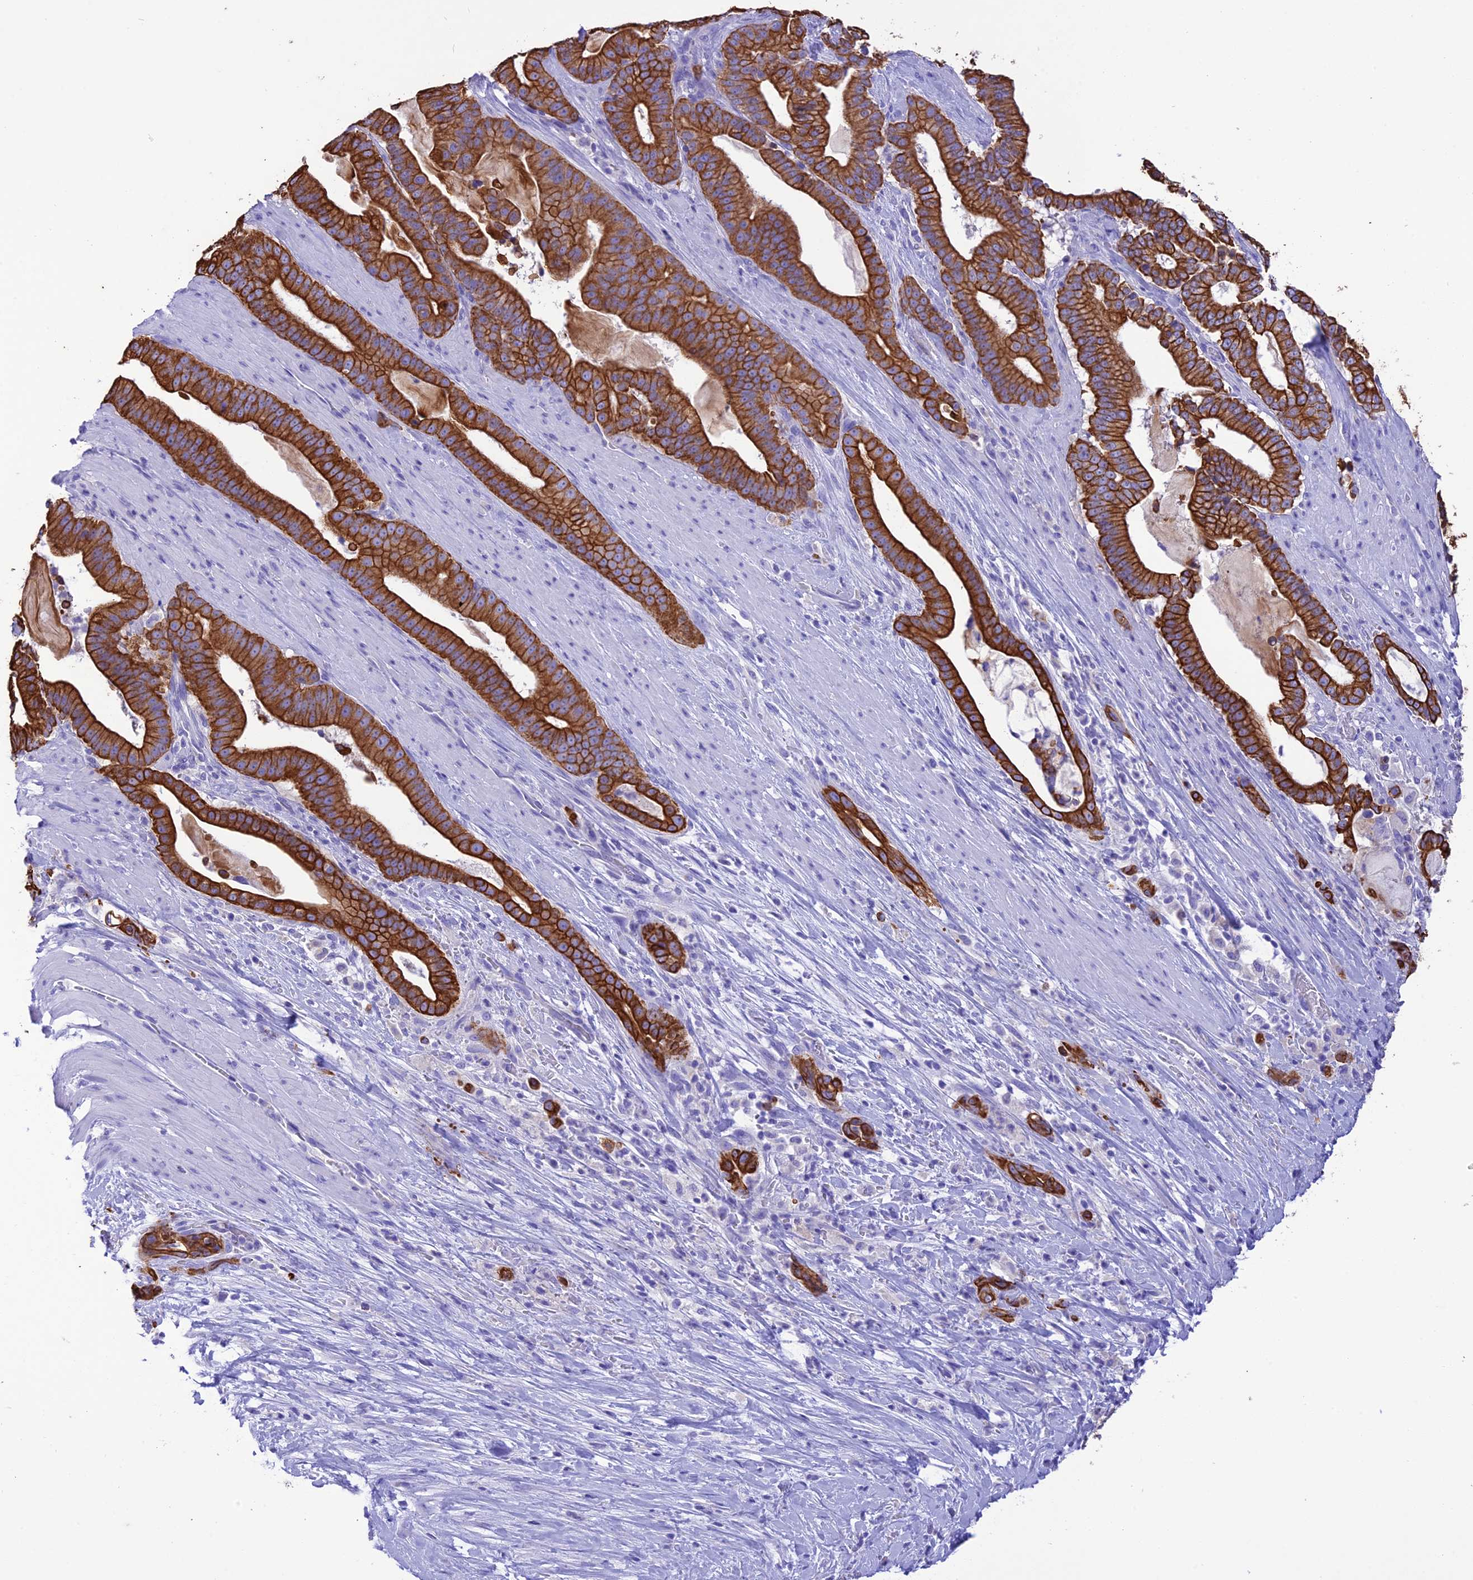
{"staining": {"intensity": "strong", "quantity": ">75%", "location": "cytoplasmic/membranous"}, "tissue": "pancreatic cancer", "cell_type": "Tumor cells", "image_type": "cancer", "snomed": [{"axis": "morphology", "description": "Adenocarcinoma, NOS"}, {"axis": "topography", "description": "Pancreas"}], "caption": "Brown immunohistochemical staining in human pancreatic cancer (adenocarcinoma) reveals strong cytoplasmic/membranous positivity in about >75% of tumor cells. The staining was performed using DAB, with brown indicating positive protein expression. Nuclei are stained blue with hematoxylin.", "gene": "VPS52", "patient": {"sex": "male", "age": 63}}